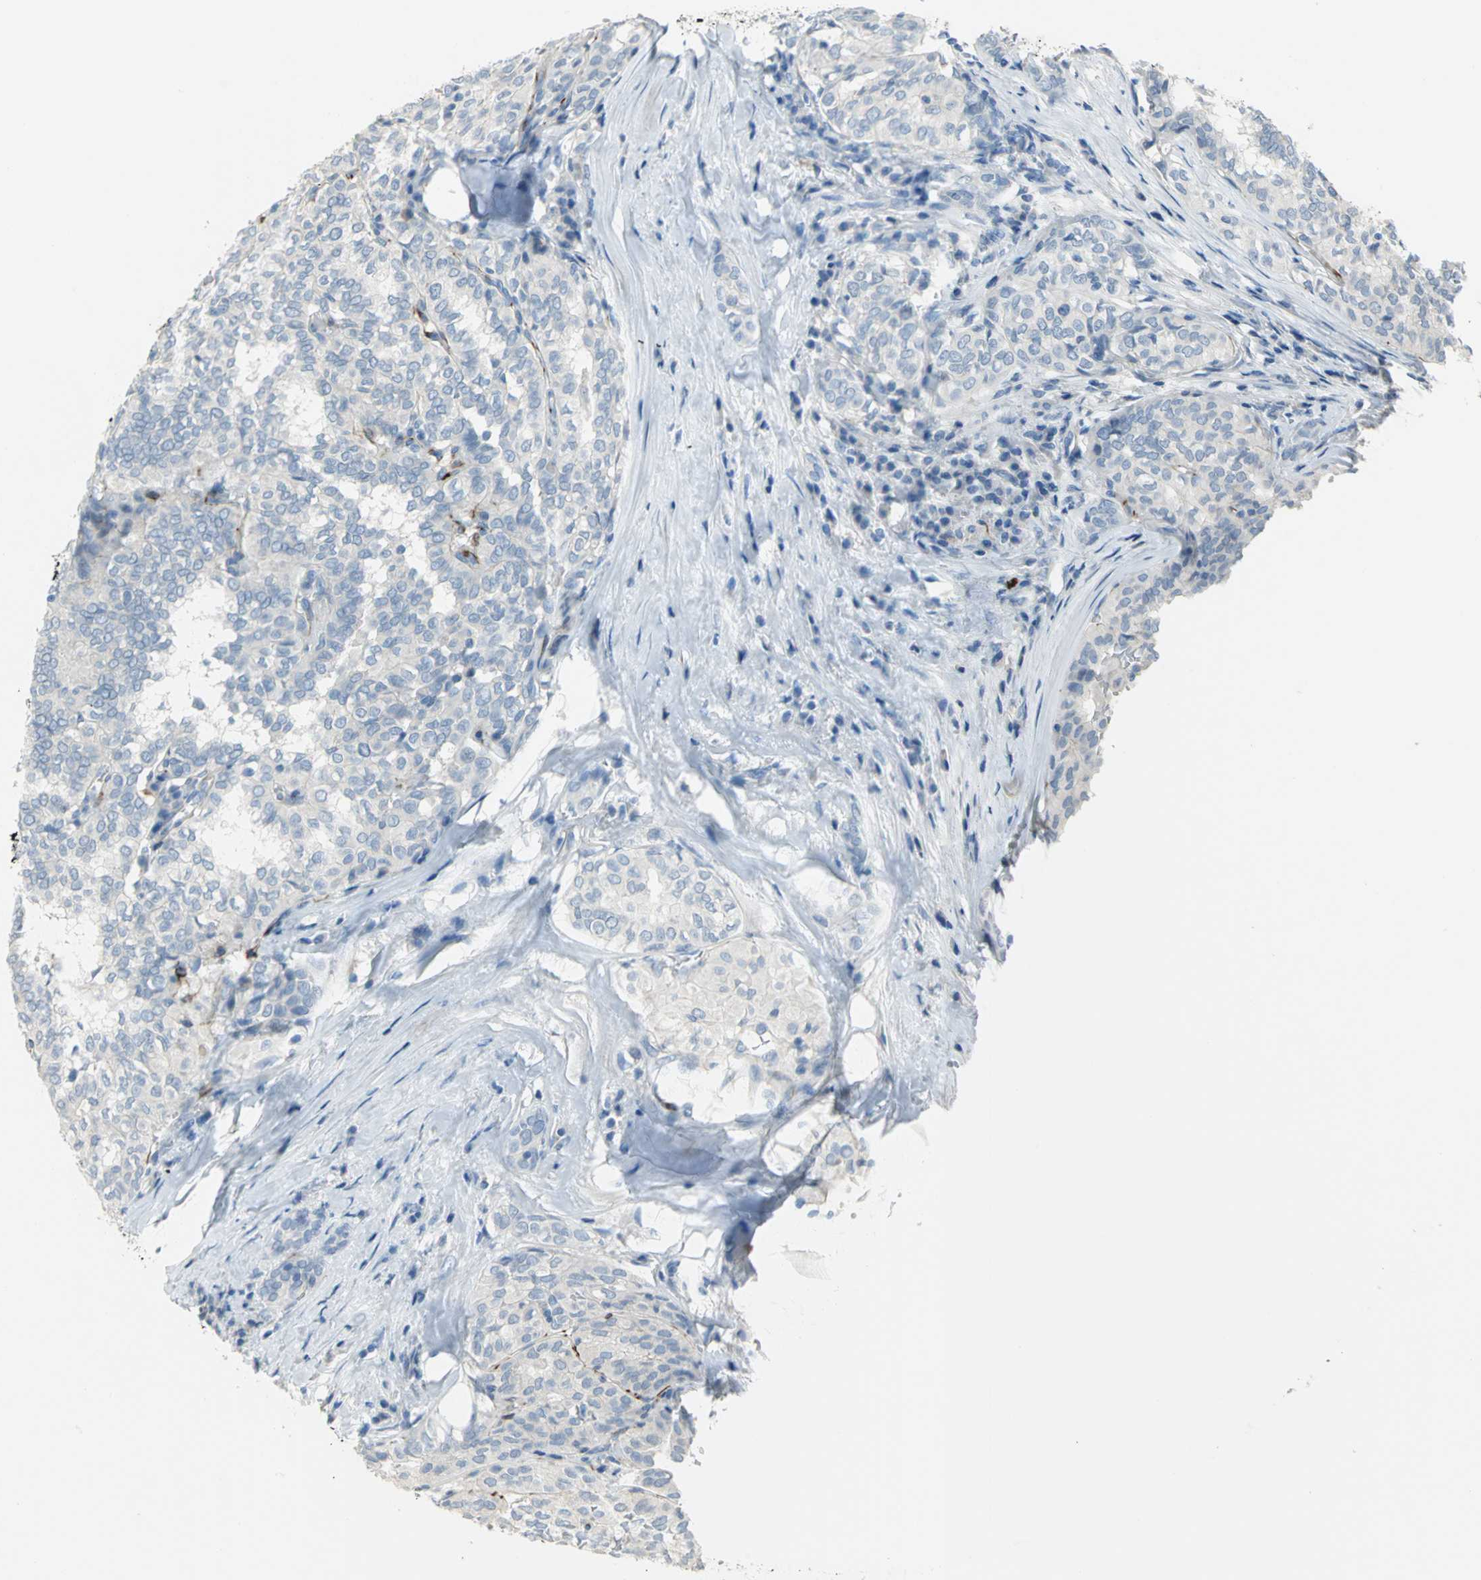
{"staining": {"intensity": "negative", "quantity": "none", "location": "none"}, "tissue": "thyroid cancer", "cell_type": "Tumor cells", "image_type": "cancer", "snomed": [{"axis": "morphology", "description": "Papillary adenocarcinoma, NOS"}, {"axis": "topography", "description": "Thyroid gland"}], "caption": "A histopathology image of human thyroid papillary adenocarcinoma is negative for staining in tumor cells.", "gene": "ALOX15", "patient": {"sex": "female", "age": 30}}